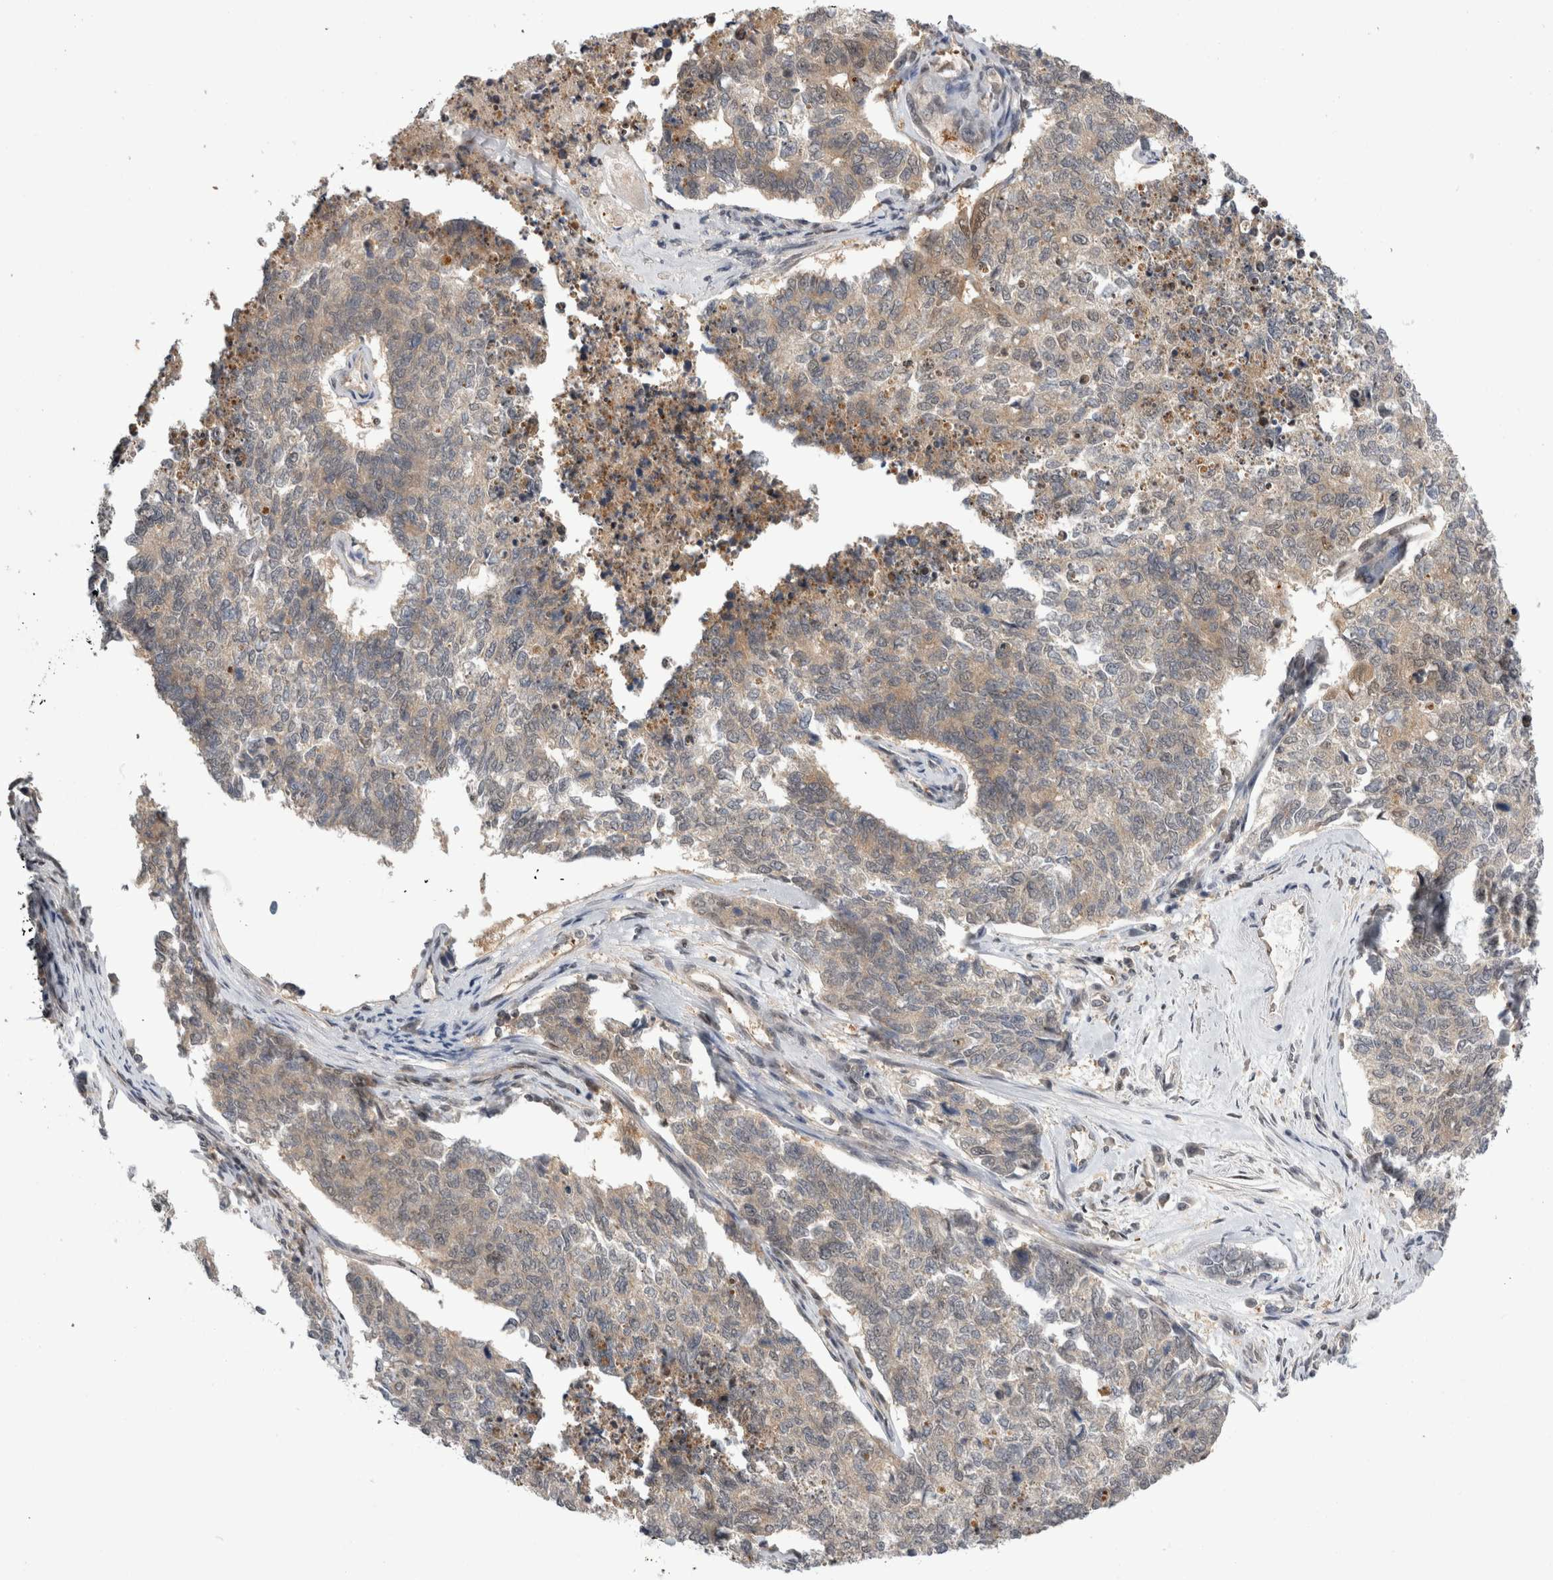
{"staining": {"intensity": "weak", "quantity": ">75%", "location": "cytoplasmic/membranous"}, "tissue": "cervical cancer", "cell_type": "Tumor cells", "image_type": "cancer", "snomed": [{"axis": "morphology", "description": "Squamous cell carcinoma, NOS"}, {"axis": "topography", "description": "Cervix"}], "caption": "The photomicrograph demonstrates staining of cervical cancer, revealing weak cytoplasmic/membranous protein staining (brown color) within tumor cells.", "gene": "PSMB2", "patient": {"sex": "female", "age": 63}}